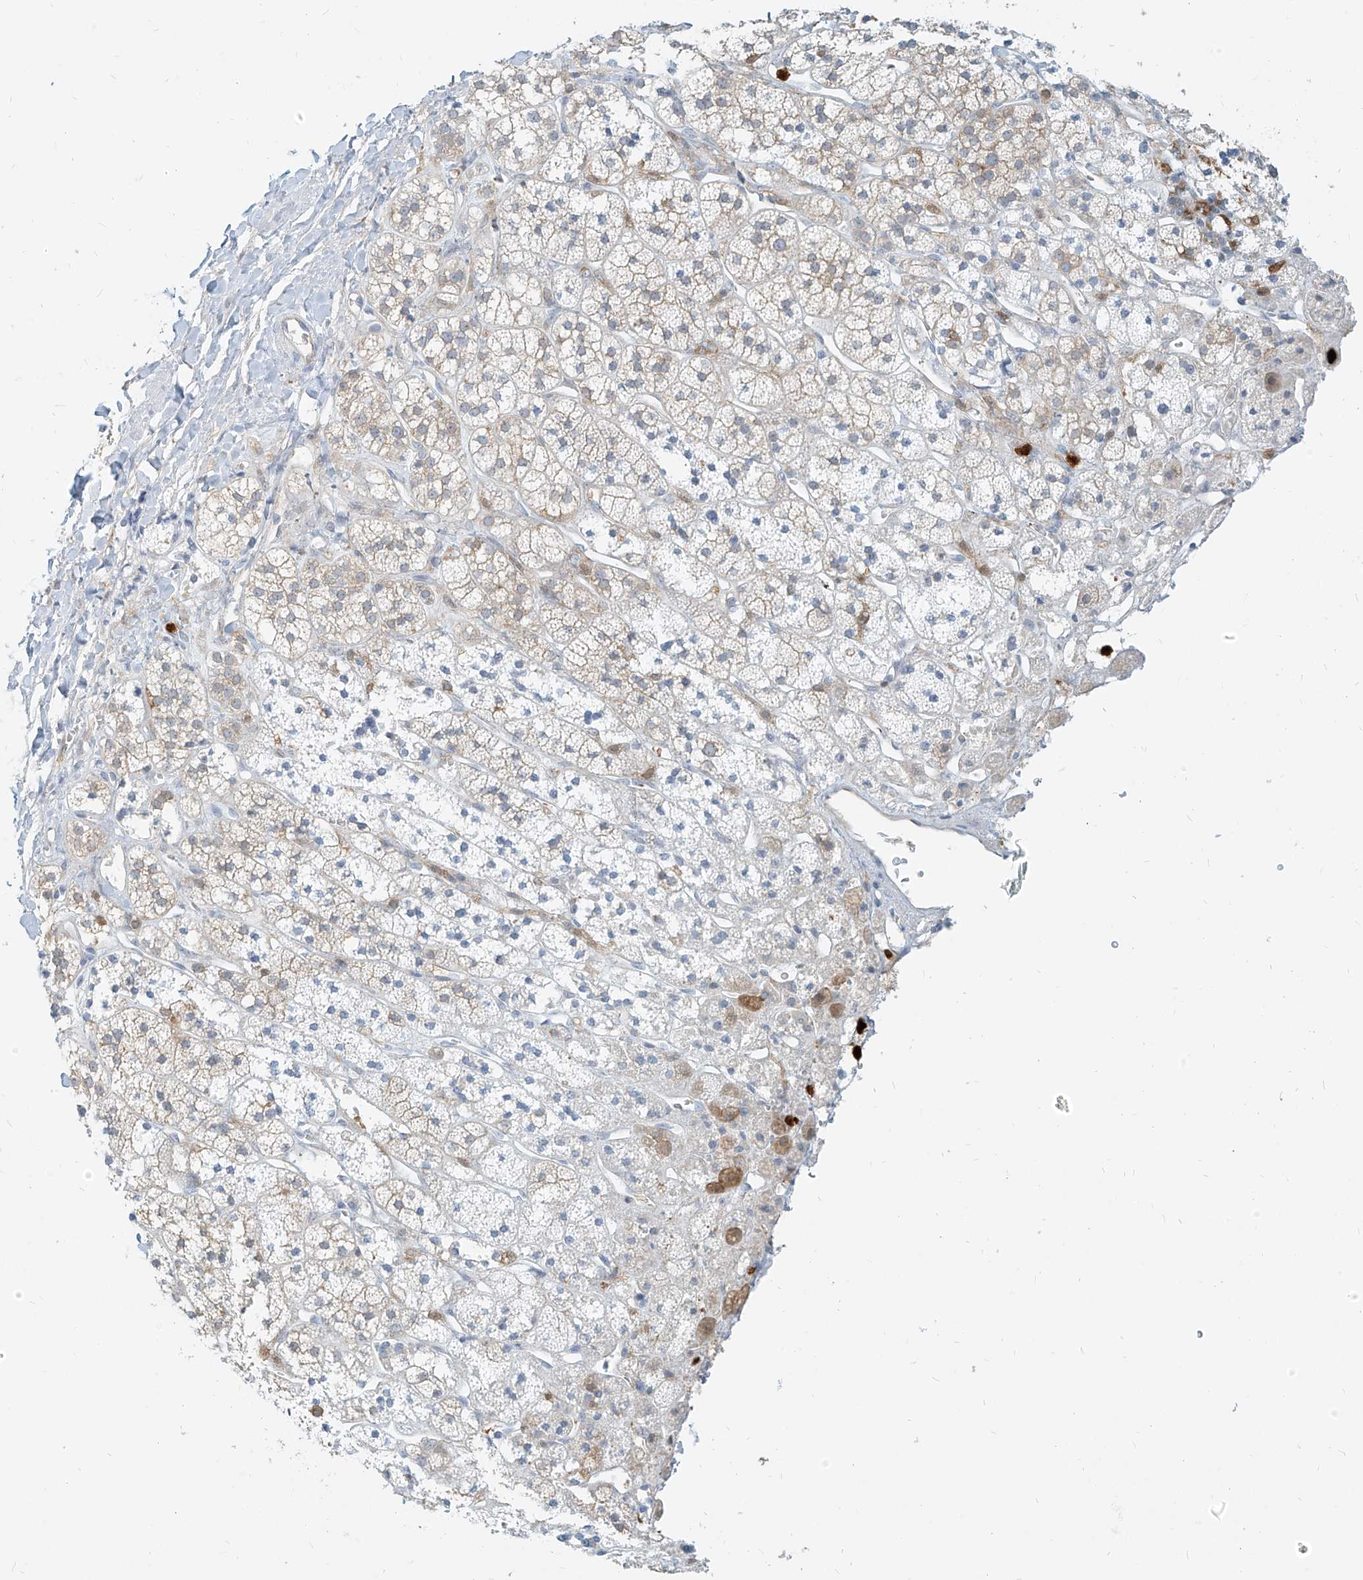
{"staining": {"intensity": "moderate", "quantity": "25%-75%", "location": "cytoplasmic/membranous"}, "tissue": "adrenal gland", "cell_type": "Glandular cells", "image_type": "normal", "snomed": [{"axis": "morphology", "description": "Normal tissue, NOS"}, {"axis": "topography", "description": "Adrenal gland"}], "caption": "Immunohistochemistry staining of normal adrenal gland, which exhibits medium levels of moderate cytoplasmic/membranous staining in approximately 25%-75% of glandular cells indicating moderate cytoplasmic/membranous protein expression. The staining was performed using DAB (brown) for protein detection and nuclei were counterstained in hematoxylin (blue).", "gene": "PGD", "patient": {"sex": "male", "age": 56}}